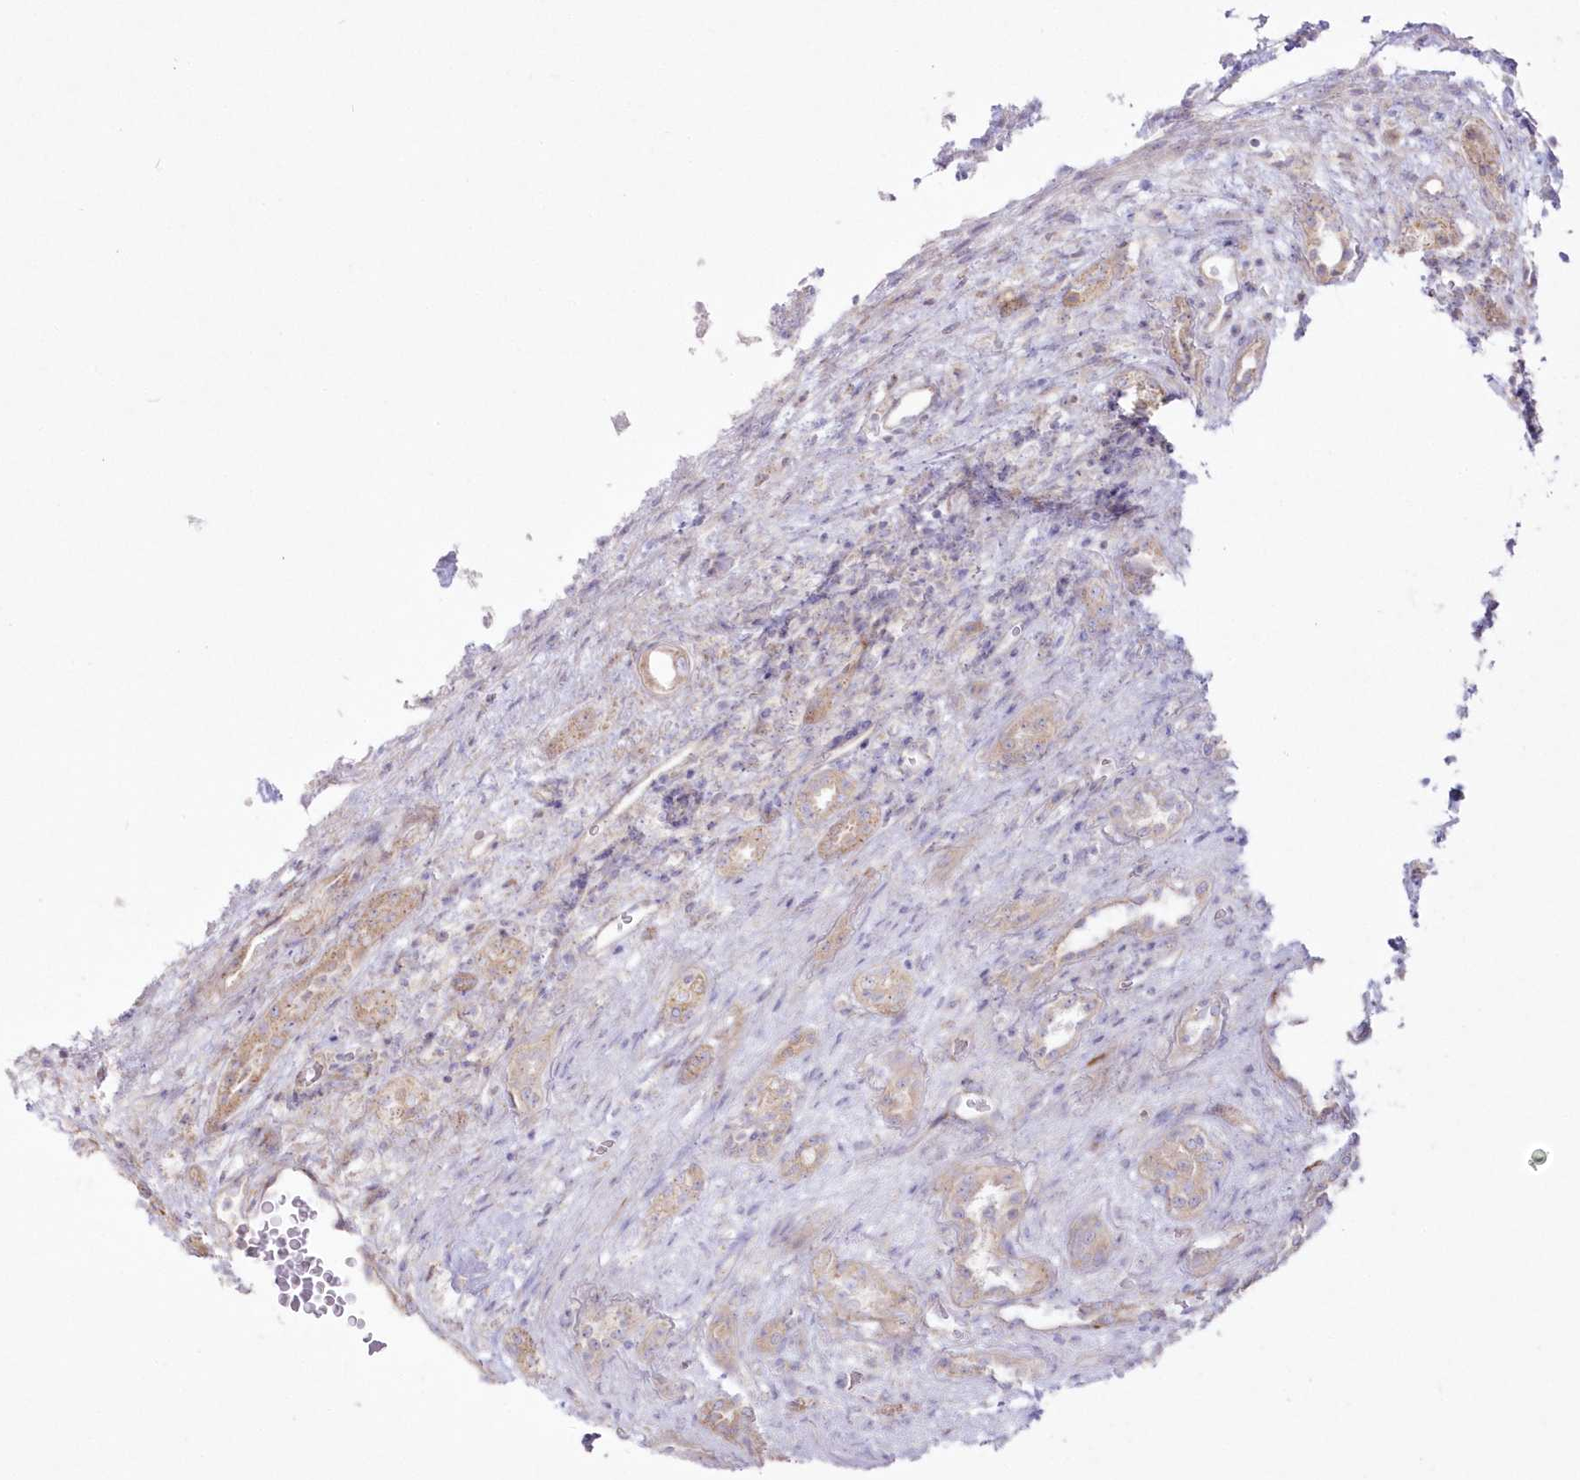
{"staining": {"intensity": "weak", "quantity": ">75%", "location": "cytoplasmic/membranous"}, "tissue": "renal cancer", "cell_type": "Tumor cells", "image_type": "cancer", "snomed": [{"axis": "morphology", "description": "Adenocarcinoma, NOS"}, {"axis": "topography", "description": "Kidney"}], "caption": "Immunohistochemistry (IHC) of human adenocarcinoma (renal) displays low levels of weak cytoplasmic/membranous positivity in approximately >75% of tumor cells.", "gene": "ZNF843", "patient": {"sex": "female", "age": 54}}